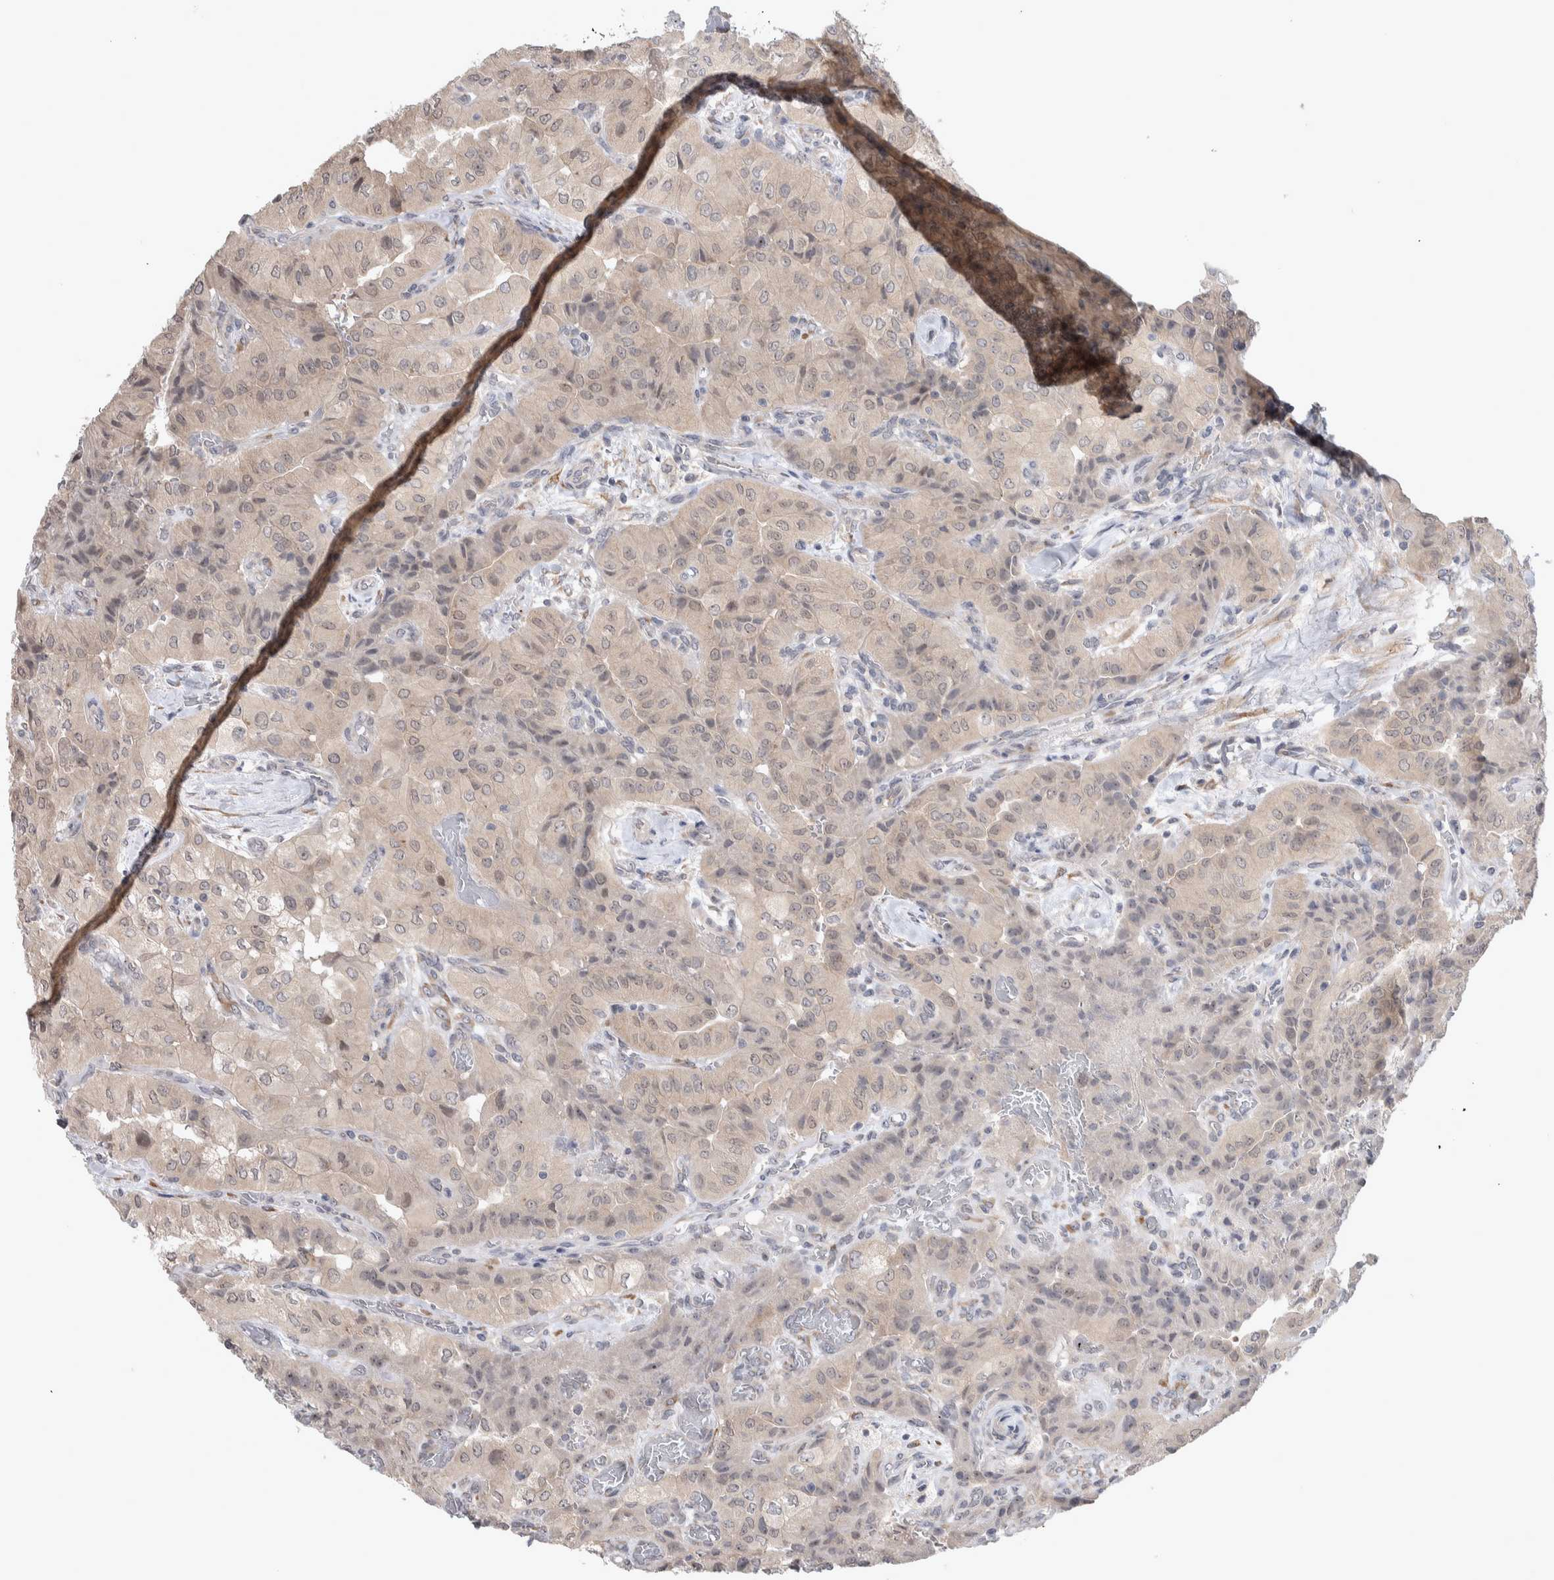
{"staining": {"intensity": "weak", "quantity": "<25%", "location": "cytoplasmic/membranous"}, "tissue": "thyroid cancer", "cell_type": "Tumor cells", "image_type": "cancer", "snomed": [{"axis": "morphology", "description": "Papillary adenocarcinoma, NOS"}, {"axis": "topography", "description": "Thyroid gland"}], "caption": "Histopathology image shows no protein staining in tumor cells of thyroid cancer tissue.", "gene": "CUL2", "patient": {"sex": "female", "age": 59}}